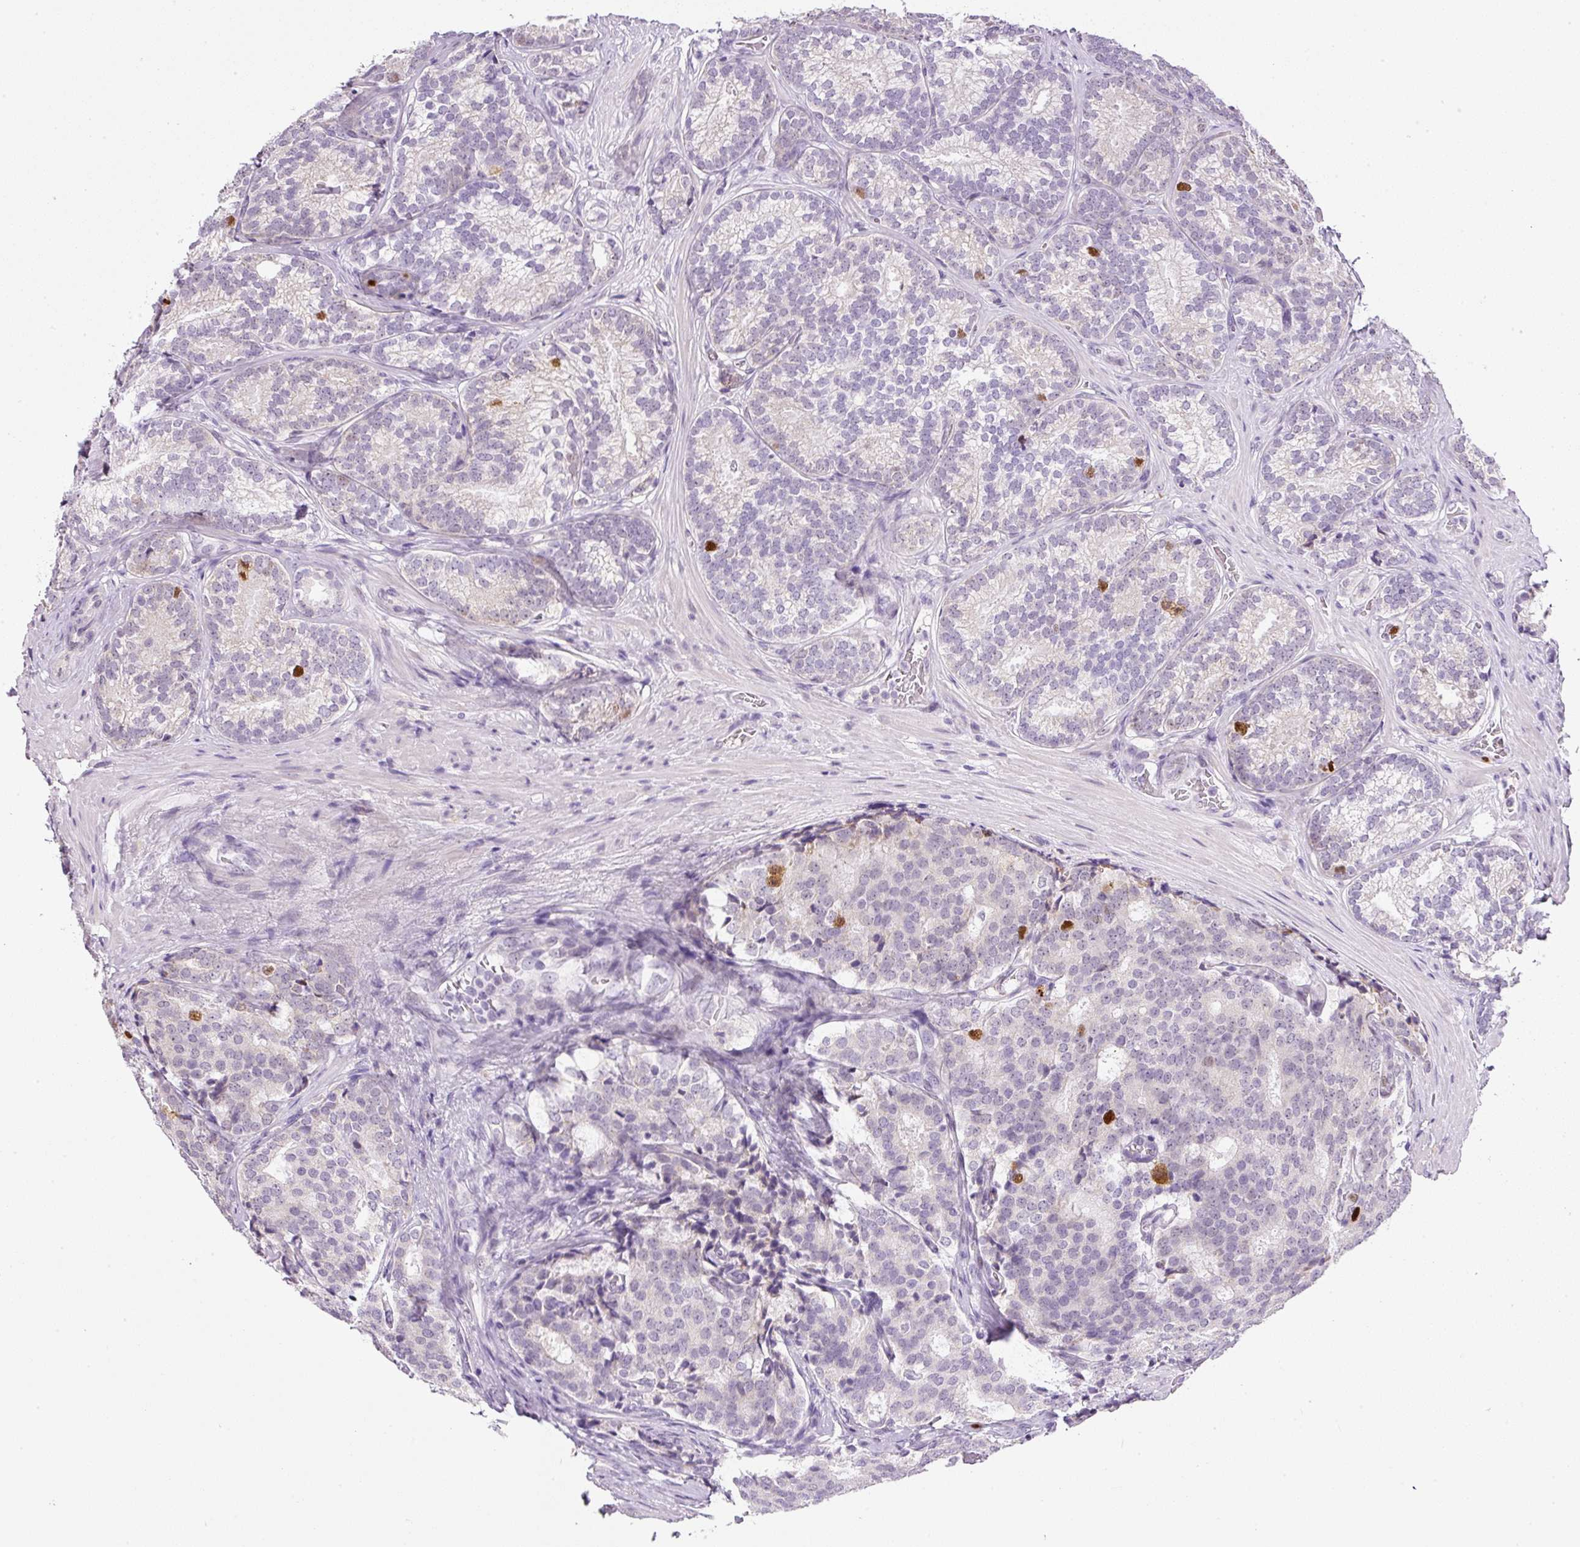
{"staining": {"intensity": "moderate", "quantity": "<25%", "location": "nuclear"}, "tissue": "prostate cancer", "cell_type": "Tumor cells", "image_type": "cancer", "snomed": [{"axis": "morphology", "description": "Adenocarcinoma, High grade"}, {"axis": "topography", "description": "Prostate"}], "caption": "Protein staining of prostate cancer tissue displays moderate nuclear expression in about <25% of tumor cells.", "gene": "KPNA2", "patient": {"sex": "male", "age": 63}}